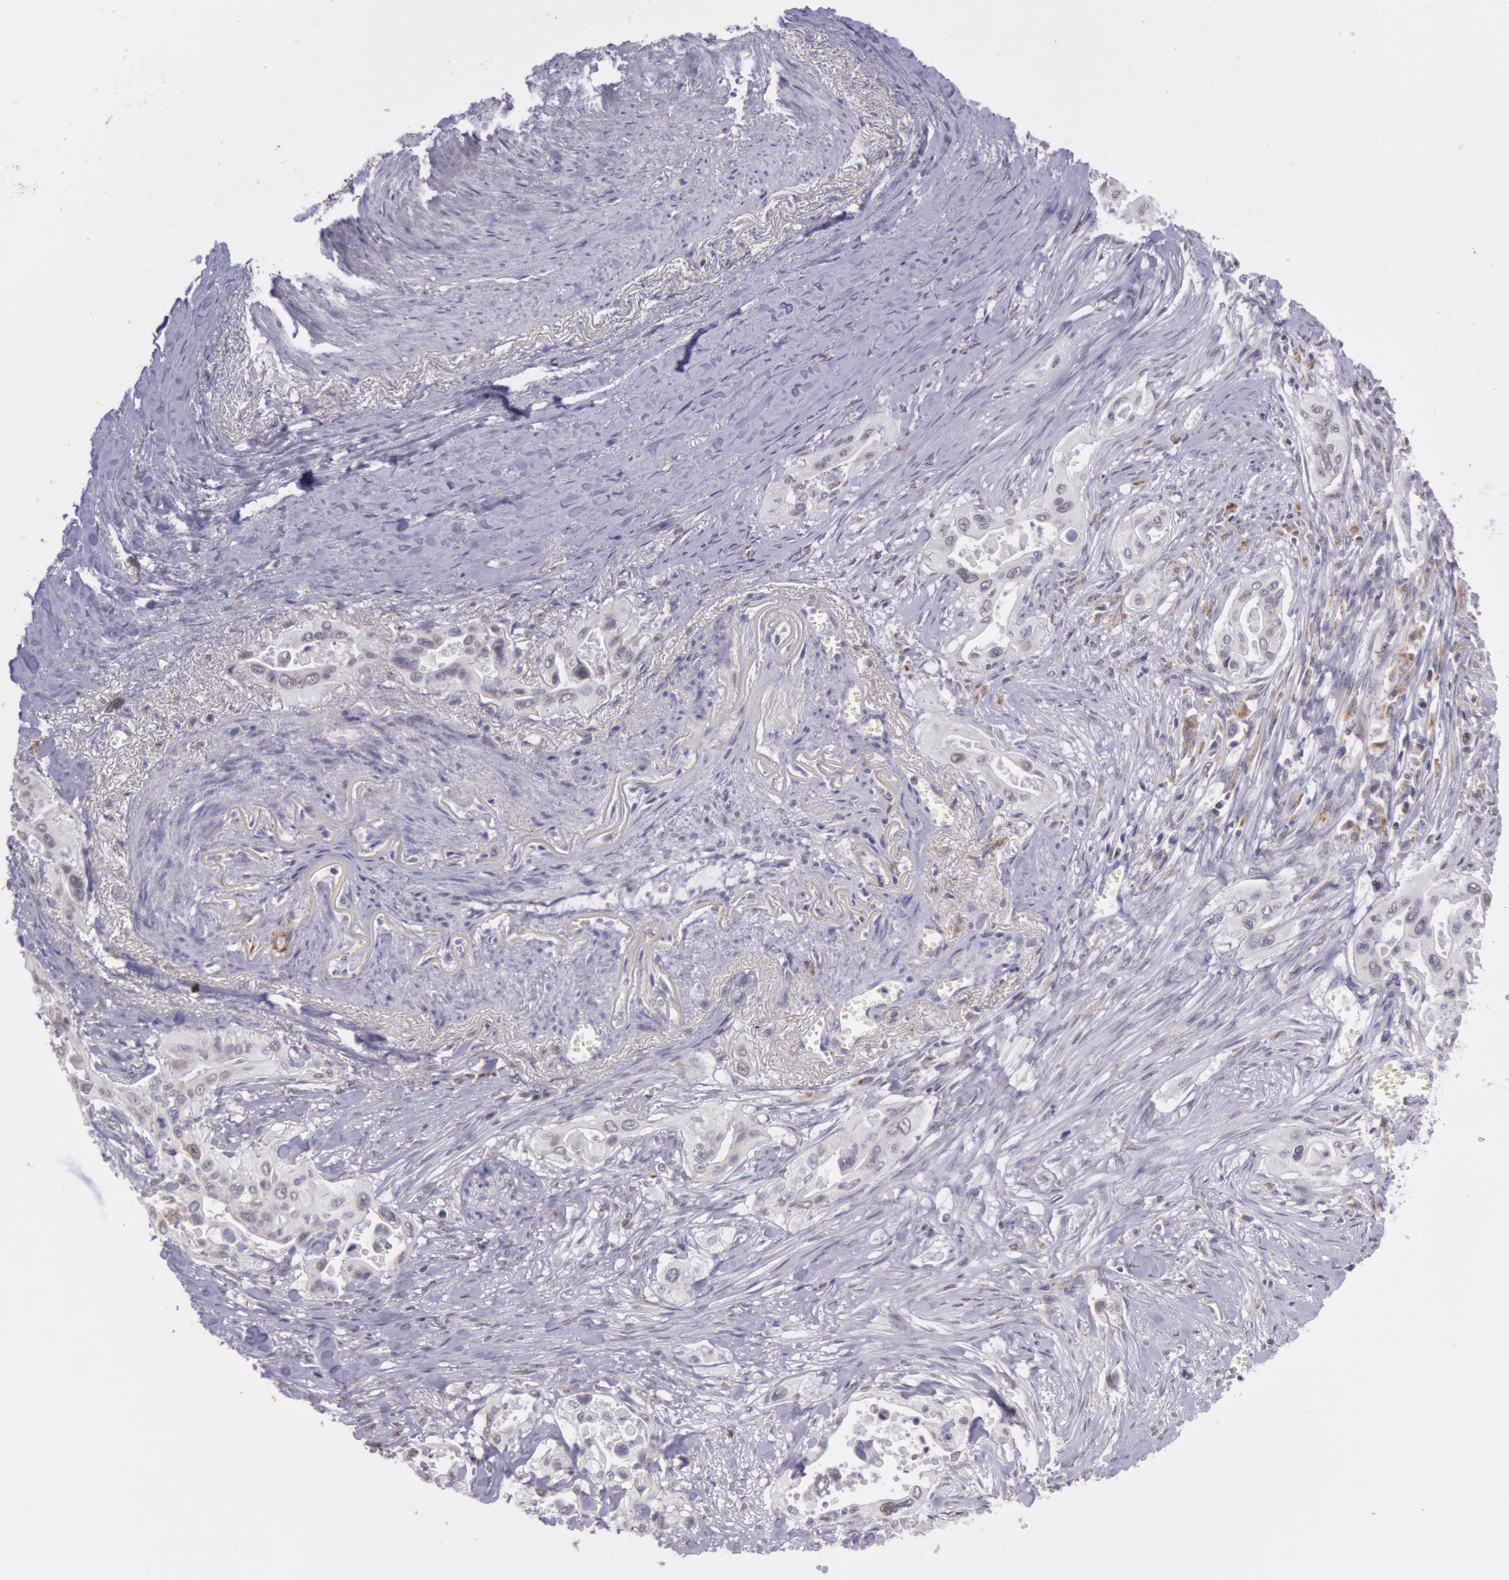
{"staining": {"intensity": "weak", "quantity": "25%-75%", "location": "cytoplasmic/membranous"}, "tissue": "pancreatic cancer", "cell_type": "Tumor cells", "image_type": "cancer", "snomed": [{"axis": "morphology", "description": "Adenocarcinoma, NOS"}, {"axis": "topography", "description": "Pancreas"}], "caption": "Brown immunohistochemical staining in human adenocarcinoma (pancreatic) exhibits weak cytoplasmic/membranous staining in approximately 25%-75% of tumor cells.", "gene": "FRMD6", "patient": {"sex": "male", "age": 77}}